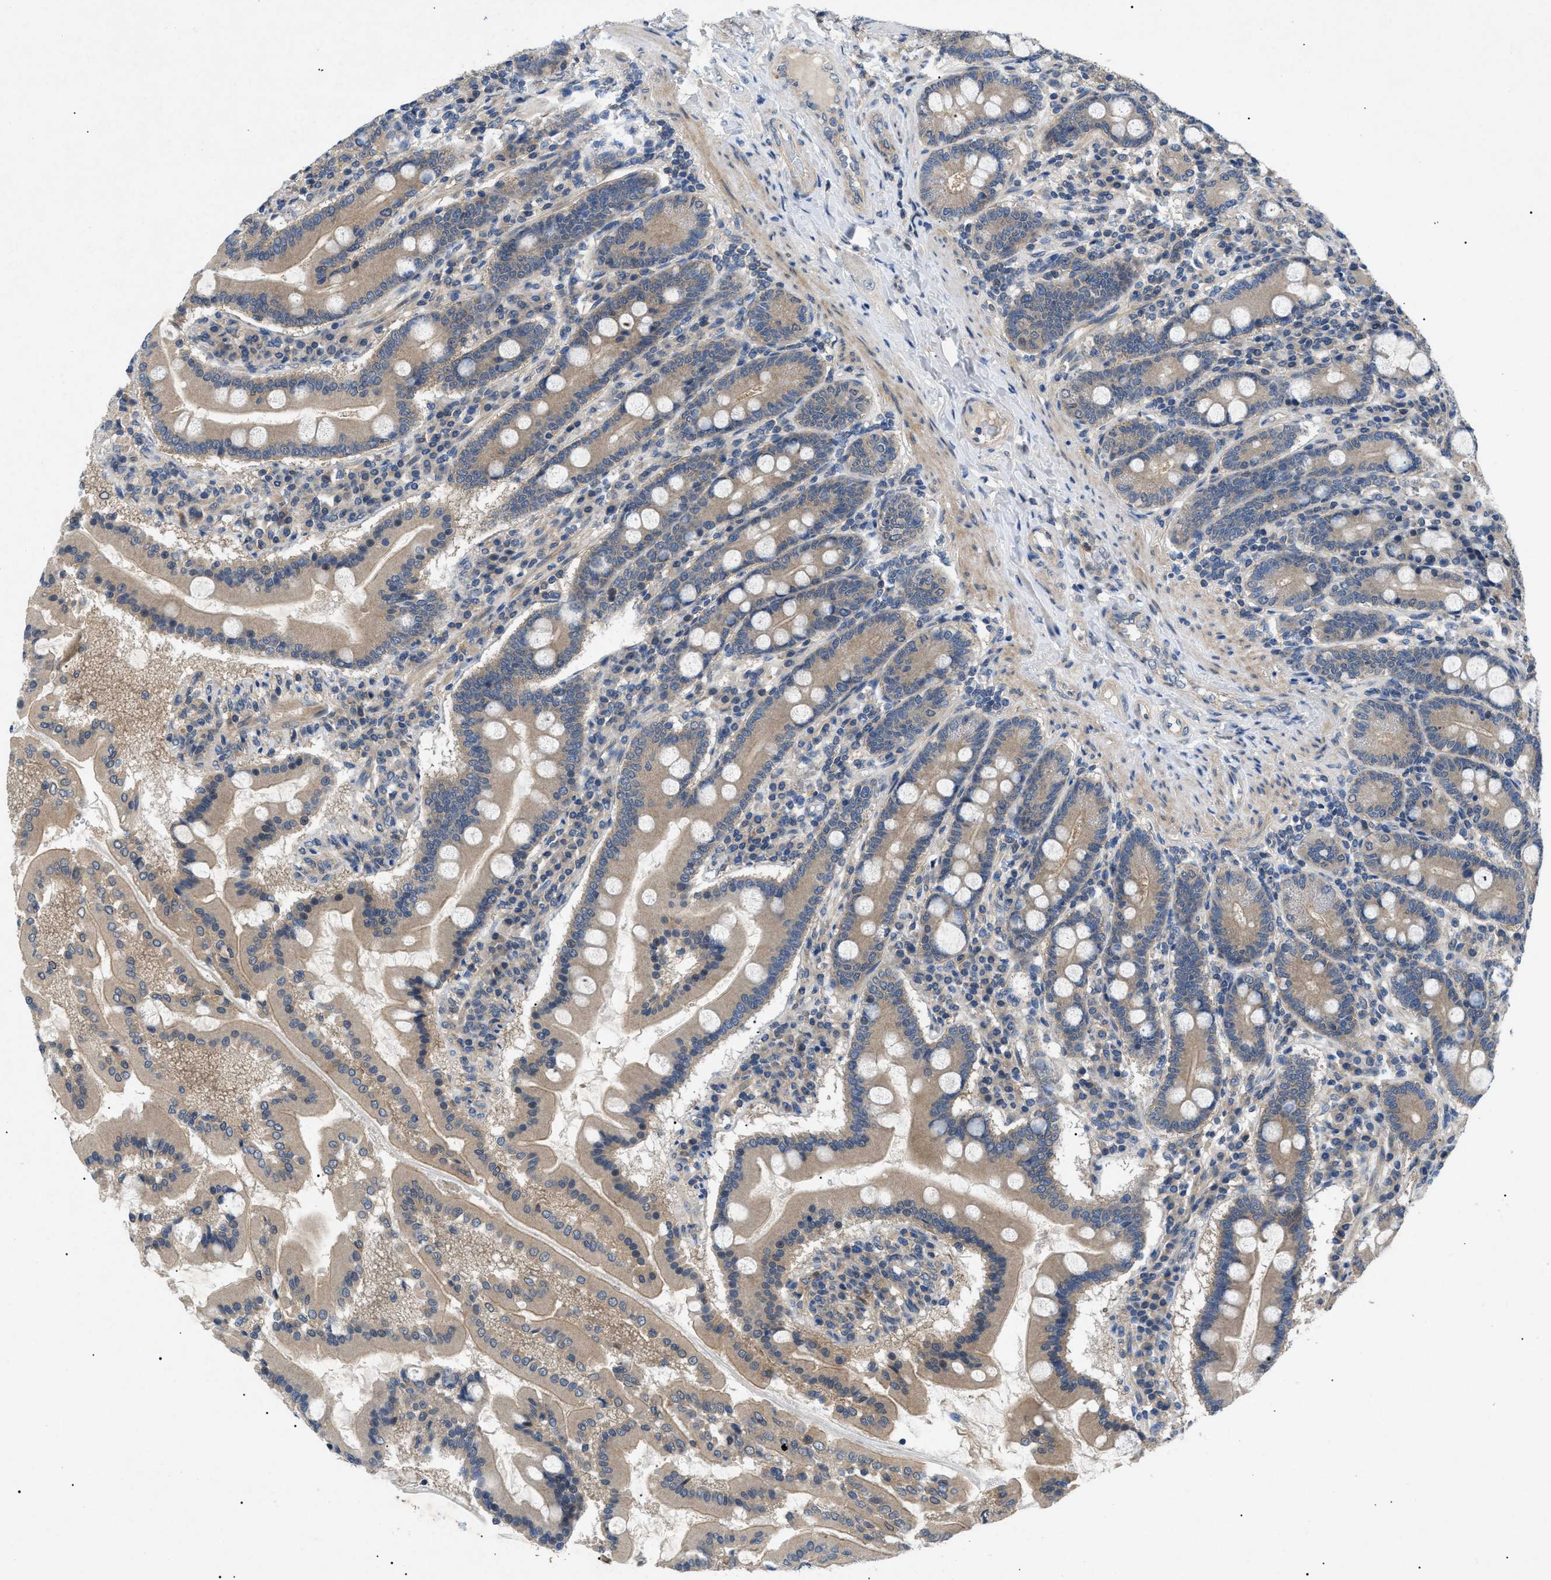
{"staining": {"intensity": "strong", "quantity": ">75%", "location": "cytoplasmic/membranous"}, "tissue": "duodenum", "cell_type": "Glandular cells", "image_type": "normal", "snomed": [{"axis": "morphology", "description": "Normal tissue, NOS"}, {"axis": "topography", "description": "Duodenum"}], "caption": "Immunohistochemistry (DAB (3,3'-diaminobenzidine)) staining of unremarkable duodenum demonstrates strong cytoplasmic/membranous protein positivity in about >75% of glandular cells.", "gene": "RIPK1", "patient": {"sex": "male", "age": 50}}